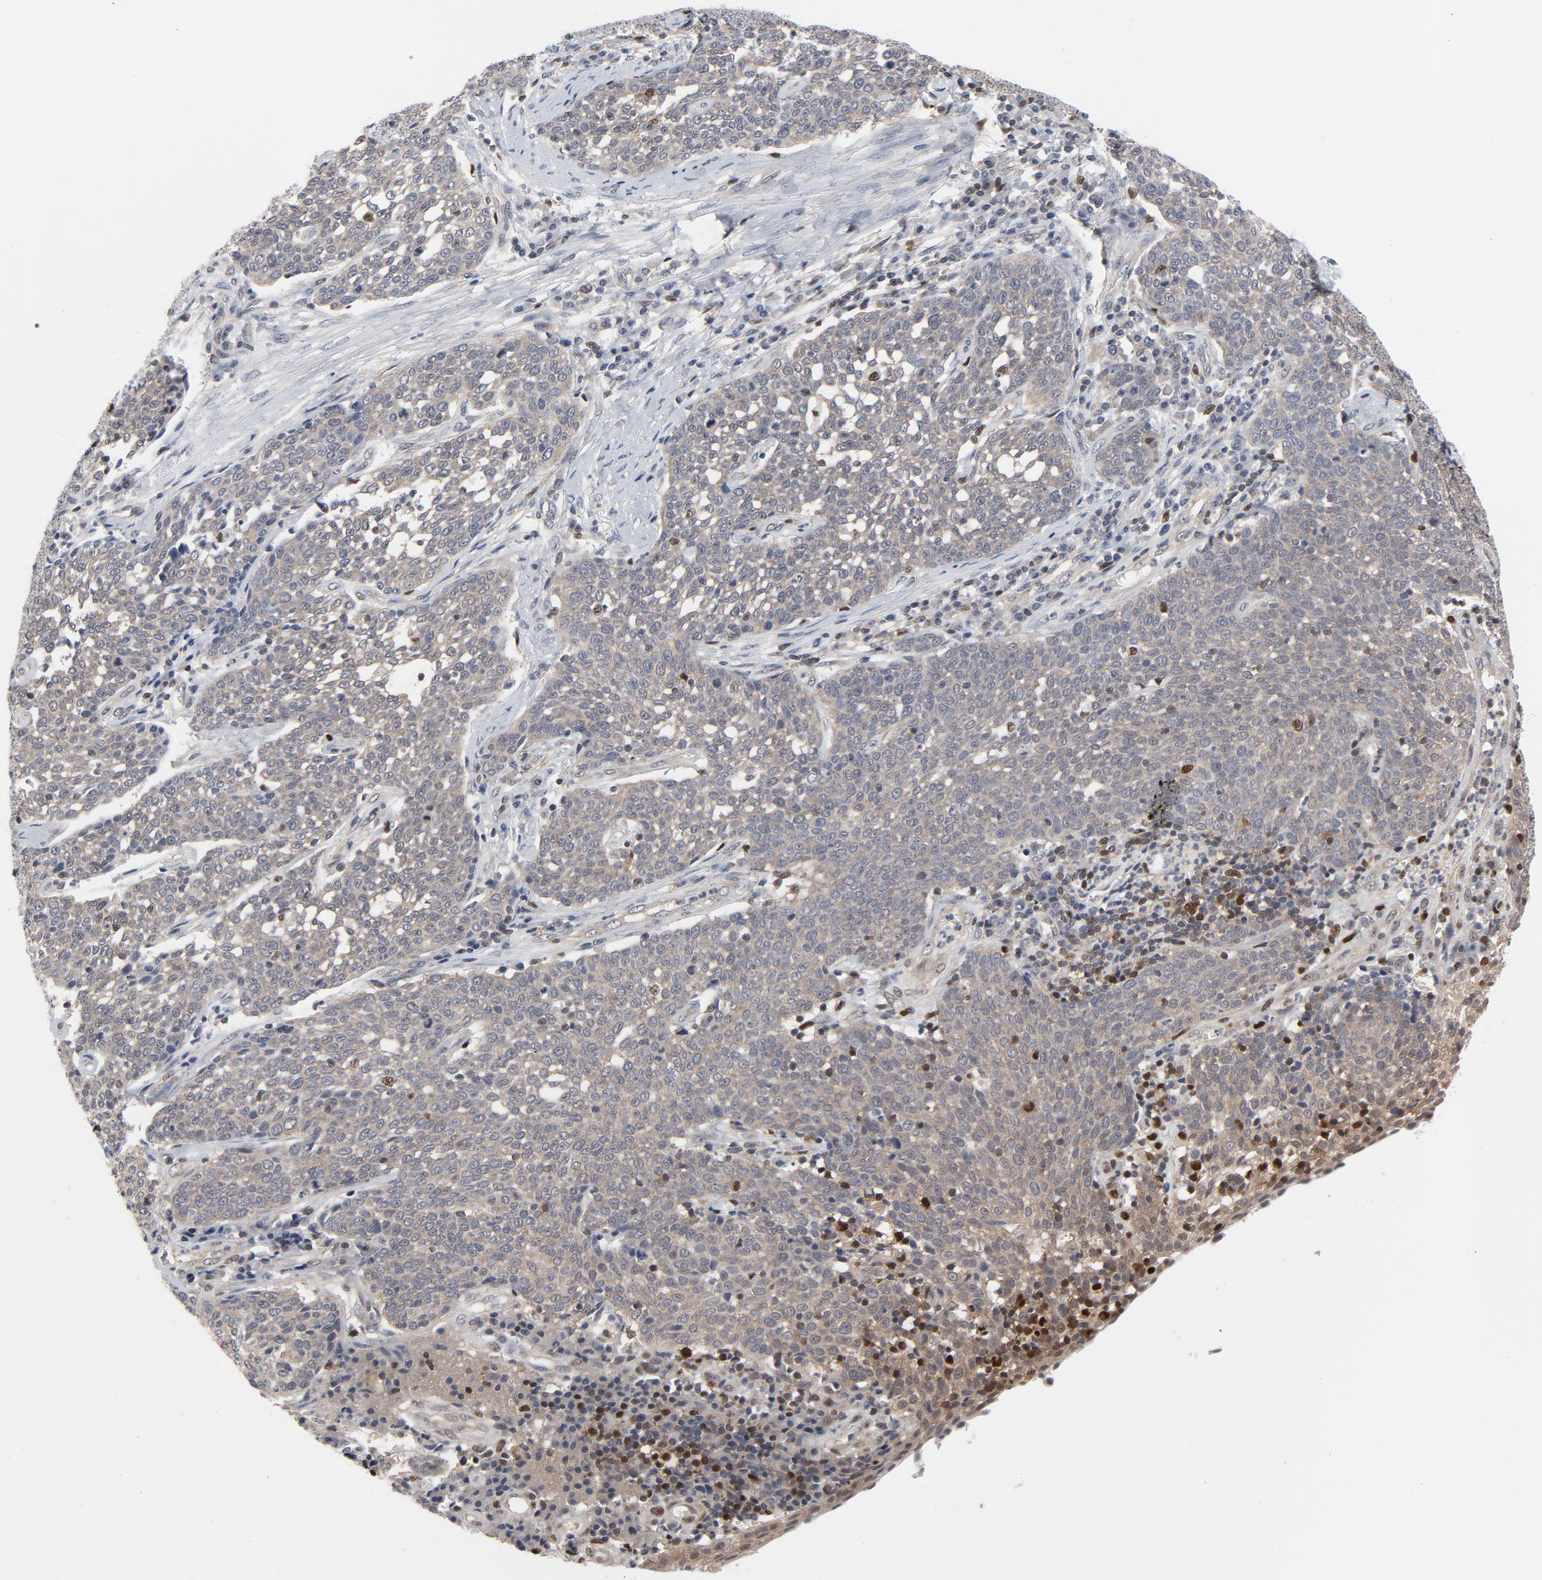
{"staining": {"intensity": "weak", "quantity": ">75%", "location": "cytoplasmic/membranous"}, "tissue": "cervical cancer", "cell_type": "Tumor cells", "image_type": "cancer", "snomed": [{"axis": "morphology", "description": "Squamous cell carcinoma, NOS"}, {"axis": "topography", "description": "Cervix"}], "caption": "Immunohistochemistry (IHC) photomicrograph of cervical squamous cell carcinoma stained for a protein (brown), which shows low levels of weak cytoplasmic/membranous positivity in about >75% of tumor cells.", "gene": "NFKB1", "patient": {"sex": "female", "age": 34}}